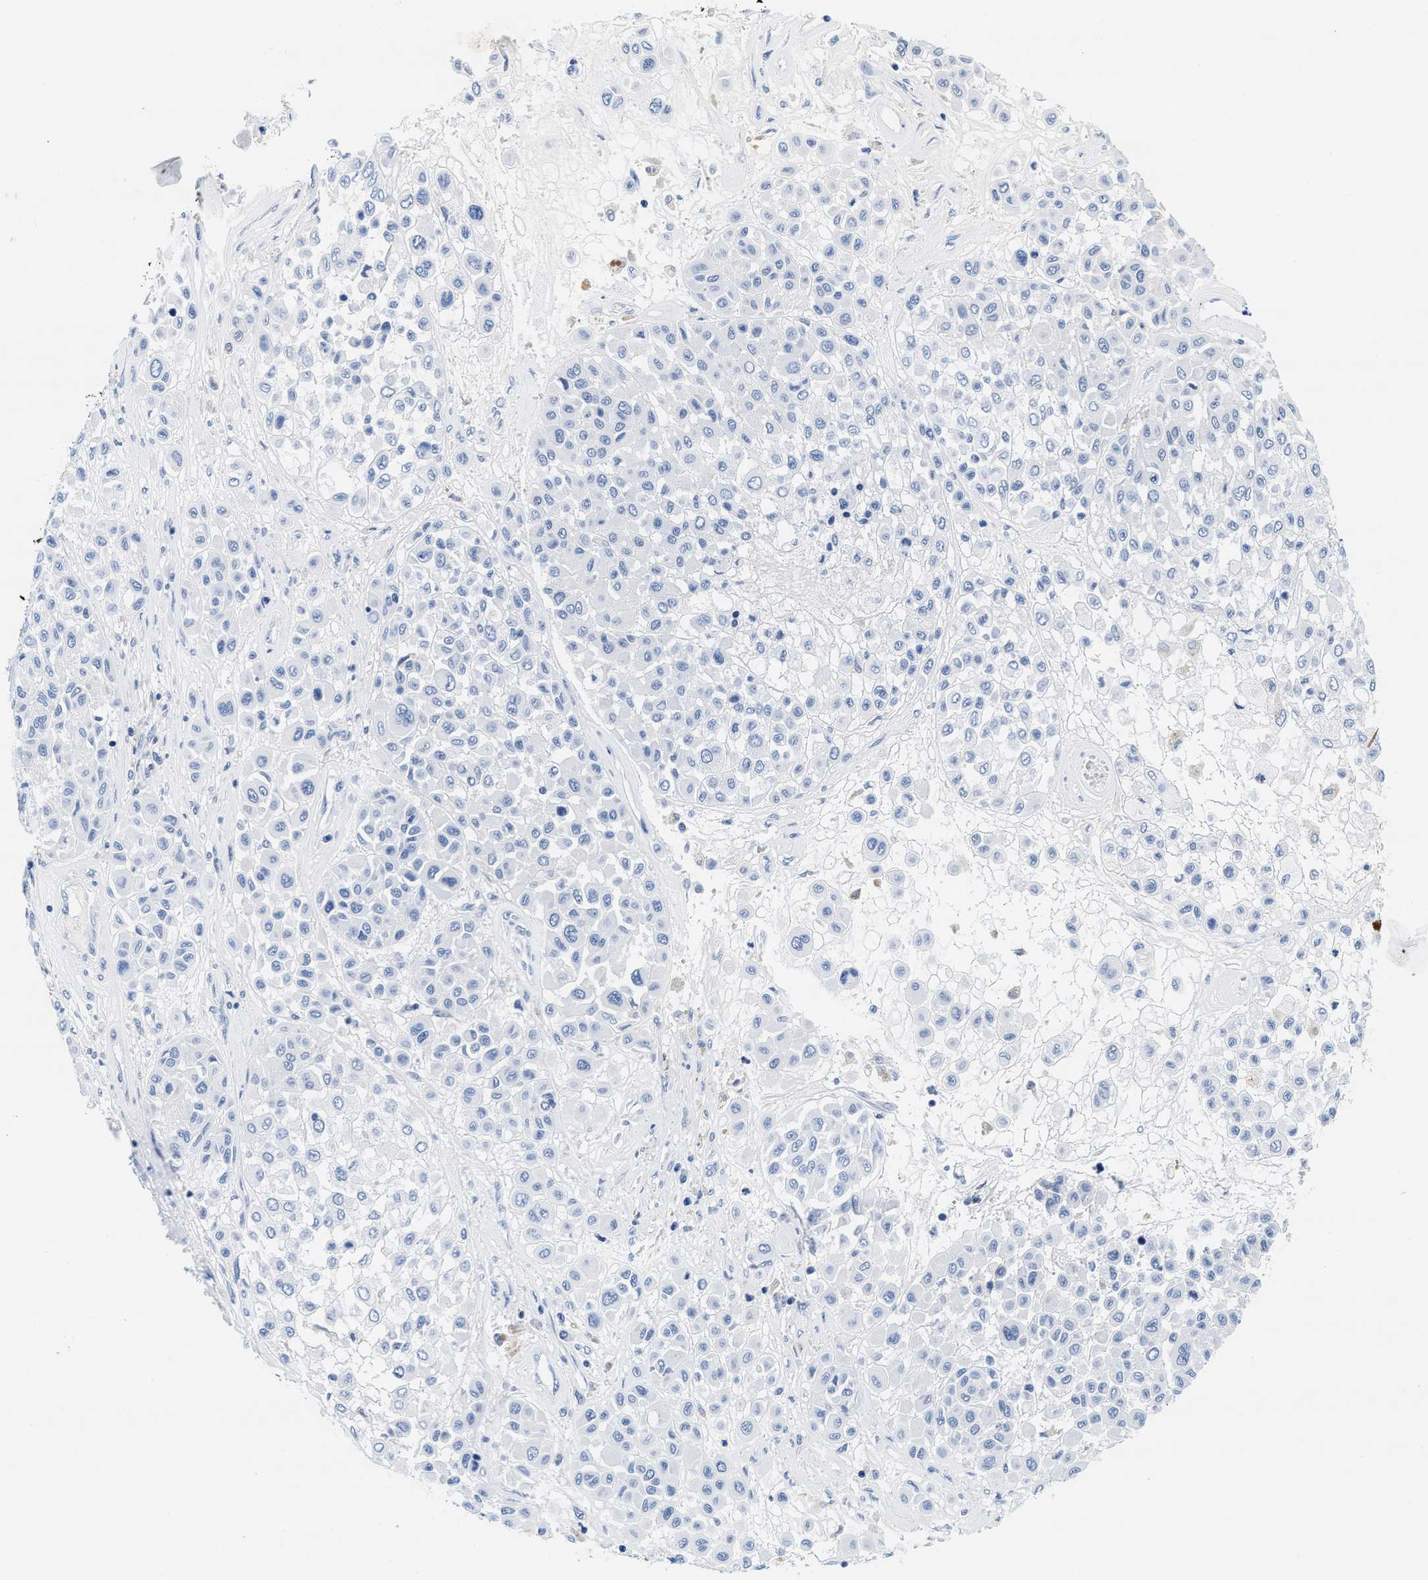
{"staining": {"intensity": "negative", "quantity": "none", "location": "none"}, "tissue": "melanoma", "cell_type": "Tumor cells", "image_type": "cancer", "snomed": [{"axis": "morphology", "description": "Malignant melanoma, Metastatic site"}, {"axis": "topography", "description": "Soft tissue"}], "caption": "This is an immunohistochemistry (IHC) micrograph of human malignant melanoma (metastatic site). There is no positivity in tumor cells.", "gene": "TTC3", "patient": {"sex": "male", "age": 41}}